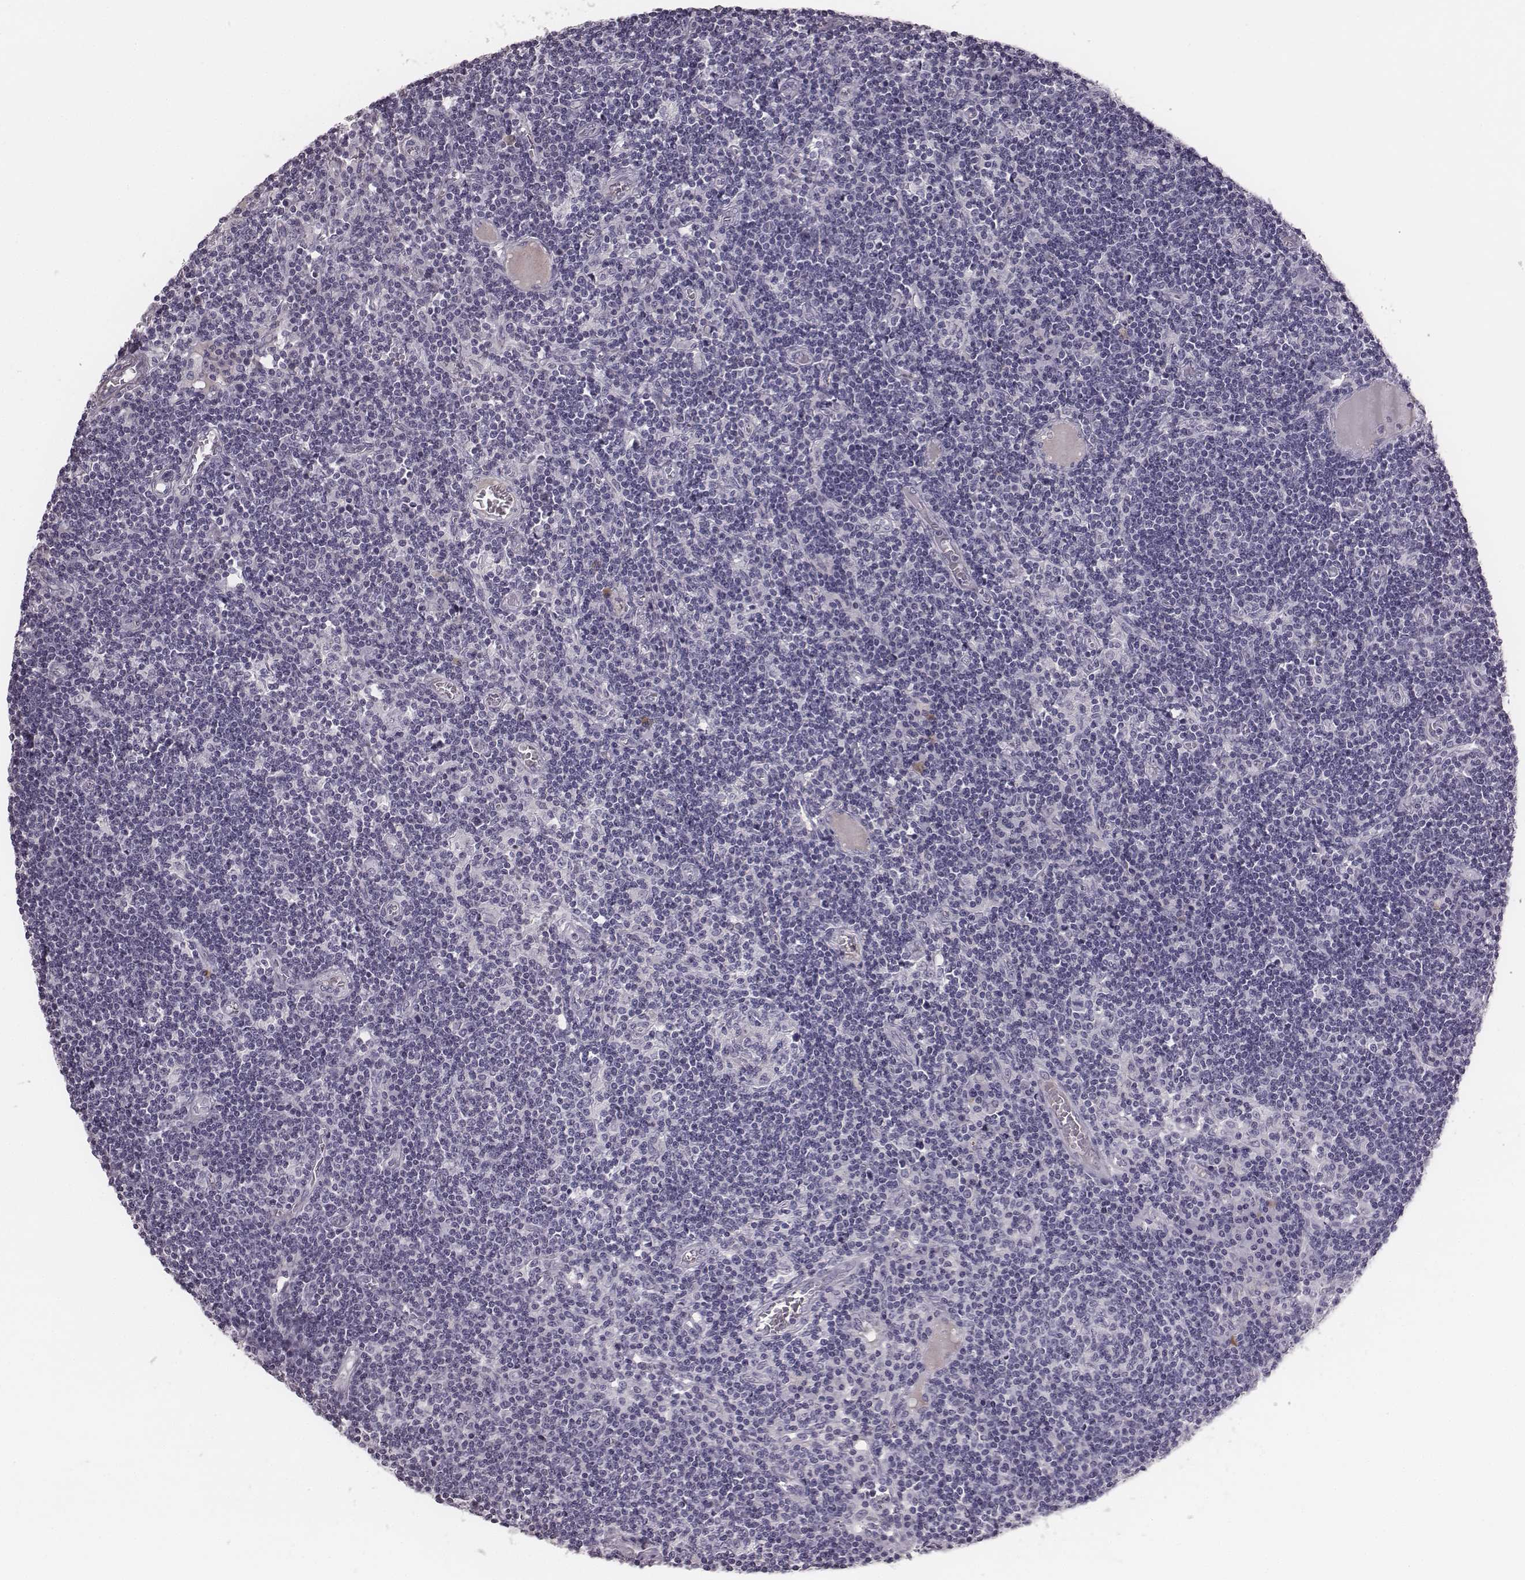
{"staining": {"intensity": "negative", "quantity": "none", "location": "none"}, "tissue": "lymph node", "cell_type": "Germinal center cells", "image_type": "normal", "snomed": [{"axis": "morphology", "description": "Normal tissue, NOS"}, {"axis": "topography", "description": "Lymph node"}], "caption": "This is an immunohistochemistry (IHC) micrograph of benign human lymph node. There is no staining in germinal center cells.", "gene": "CSH1", "patient": {"sex": "female", "age": 72}}